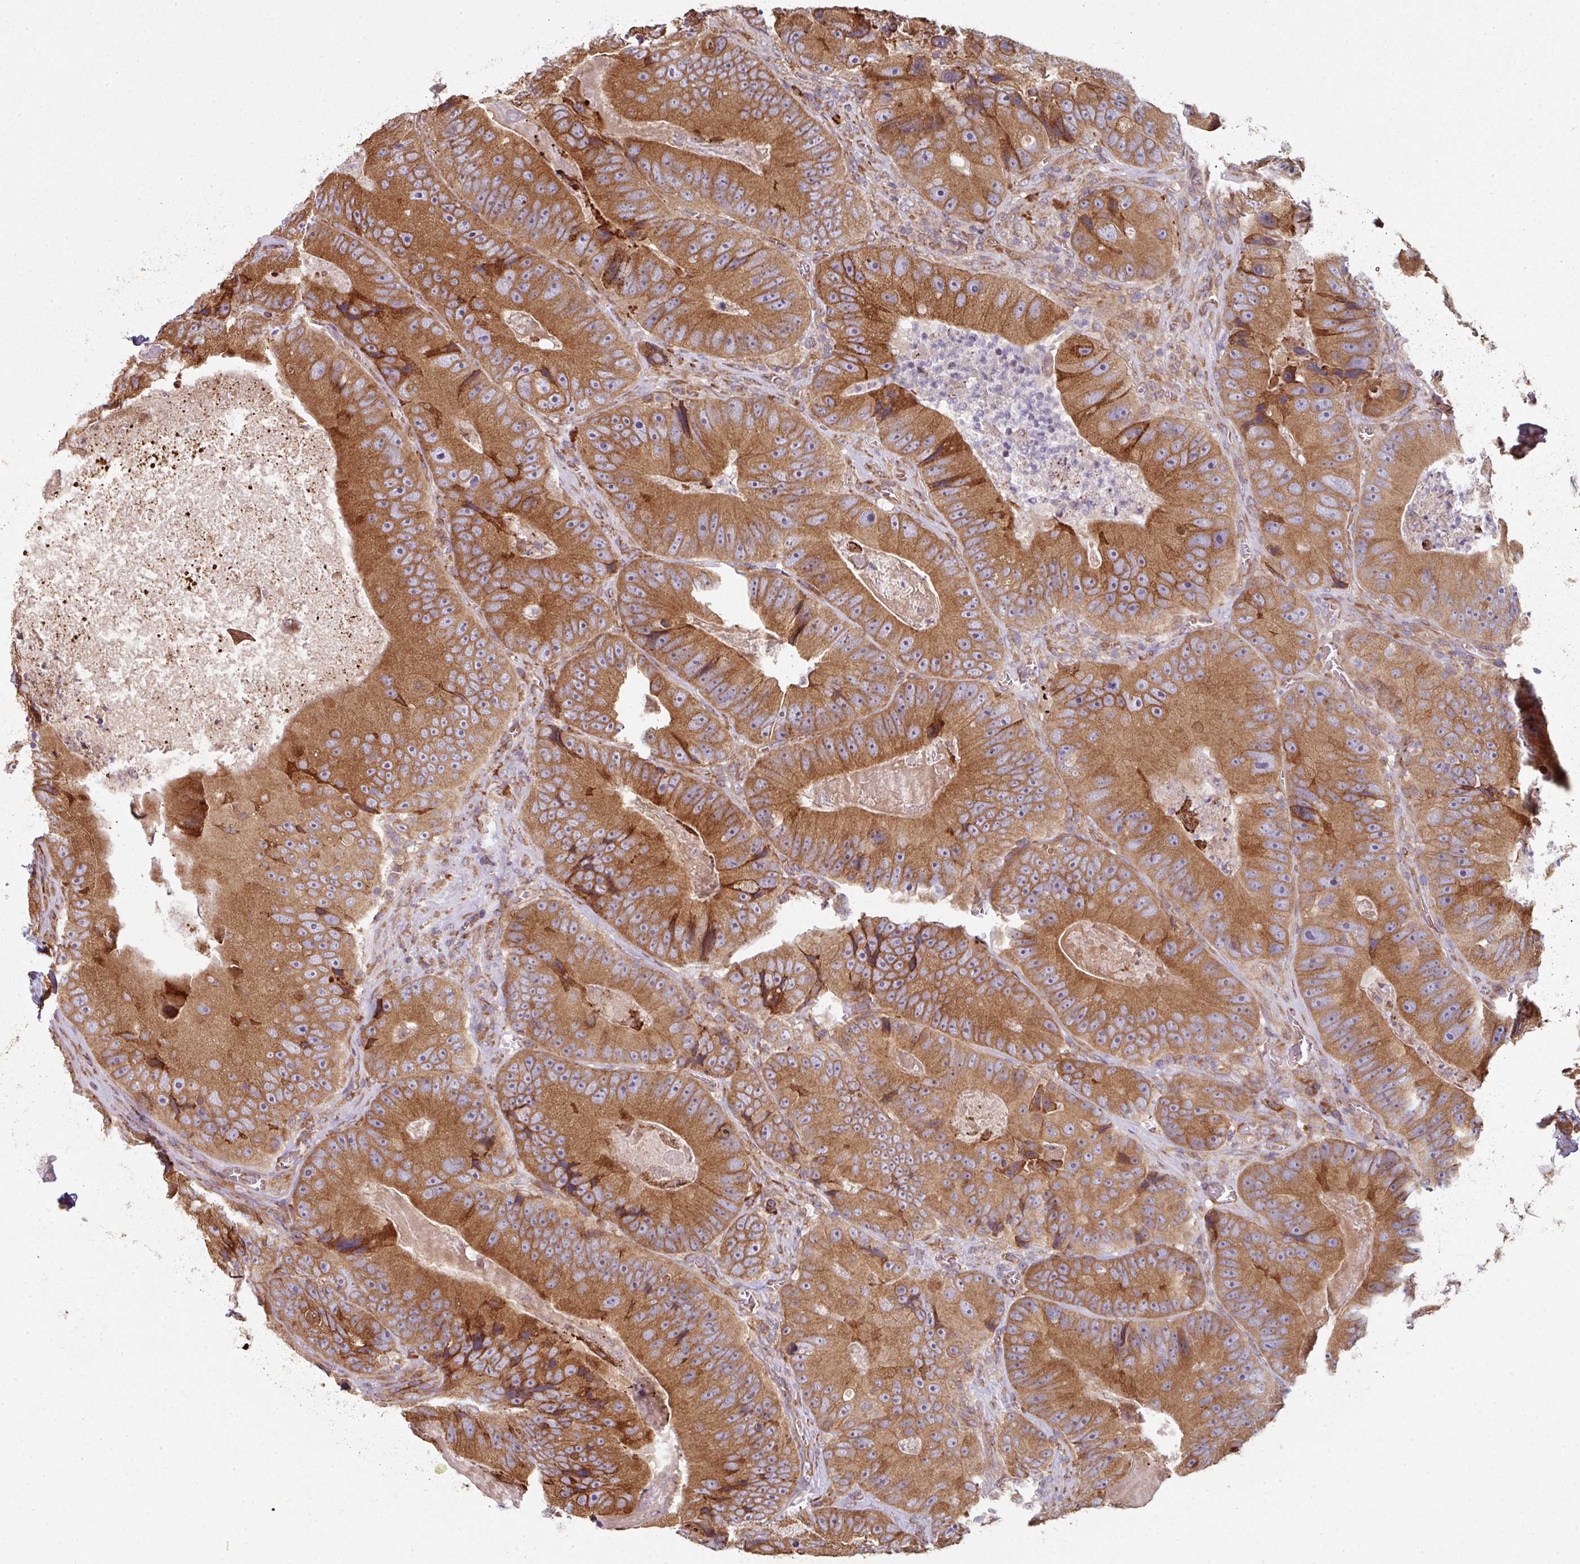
{"staining": {"intensity": "strong", "quantity": ">75%", "location": "cytoplasmic/membranous"}, "tissue": "colorectal cancer", "cell_type": "Tumor cells", "image_type": "cancer", "snomed": [{"axis": "morphology", "description": "Adenocarcinoma, NOS"}, {"axis": "topography", "description": "Colon"}], "caption": "Immunohistochemical staining of human adenocarcinoma (colorectal) demonstrates high levels of strong cytoplasmic/membranous protein positivity in about >75% of tumor cells.", "gene": "FAT4", "patient": {"sex": "female", "age": 86}}